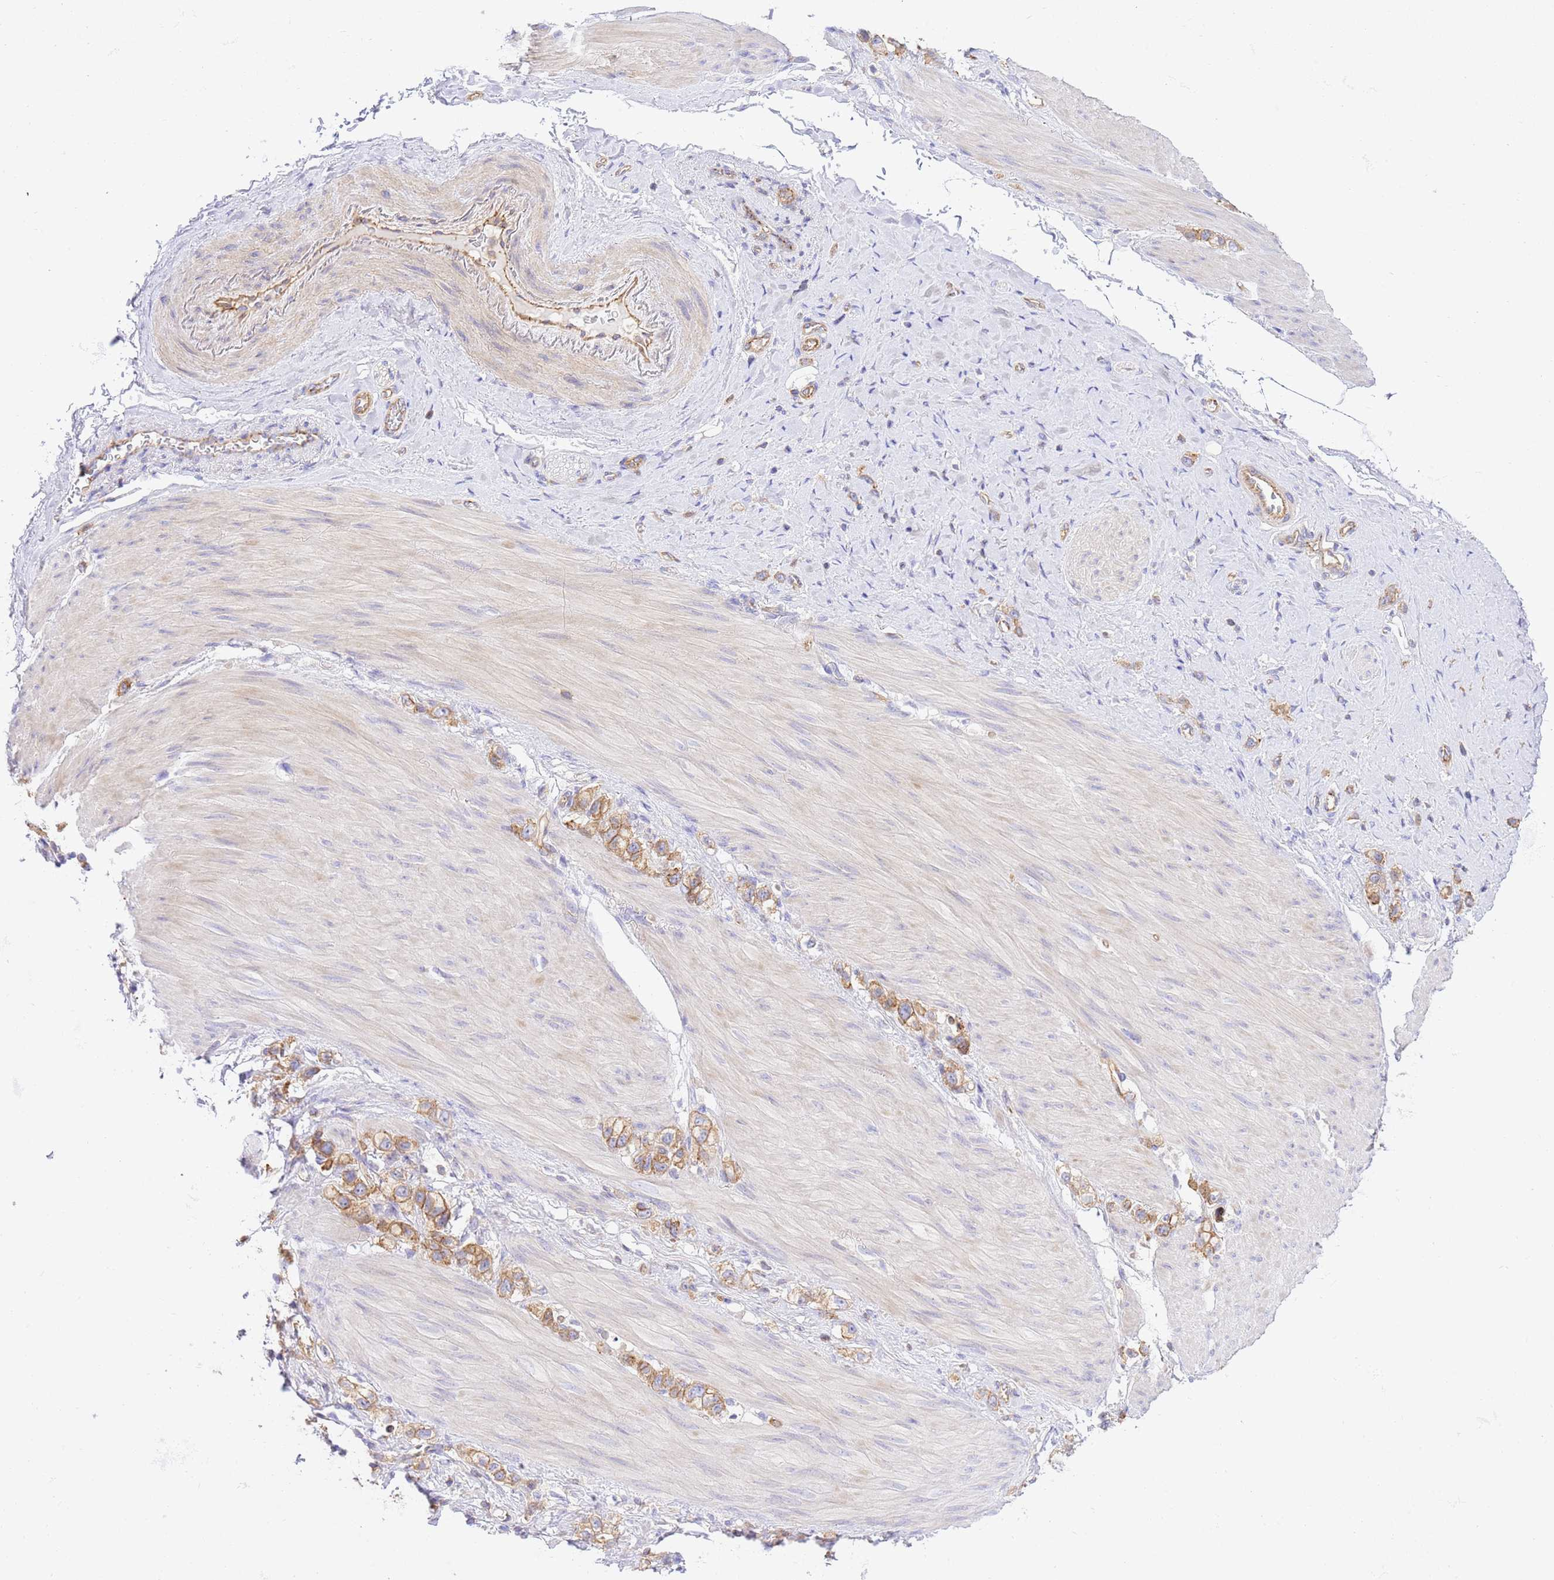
{"staining": {"intensity": "moderate", "quantity": ">75%", "location": "cytoplasmic/membranous"}, "tissue": "stomach cancer", "cell_type": "Tumor cells", "image_type": "cancer", "snomed": [{"axis": "morphology", "description": "Adenocarcinoma, NOS"}, {"axis": "topography", "description": "Stomach"}], "caption": "High-power microscopy captured an IHC image of stomach adenocarcinoma, revealing moderate cytoplasmic/membranous expression in approximately >75% of tumor cells. (DAB (3,3'-diaminobenzidine) IHC, brown staining for protein, blue staining for nuclei).", "gene": "EFCAB8", "patient": {"sex": "female", "age": 65}}